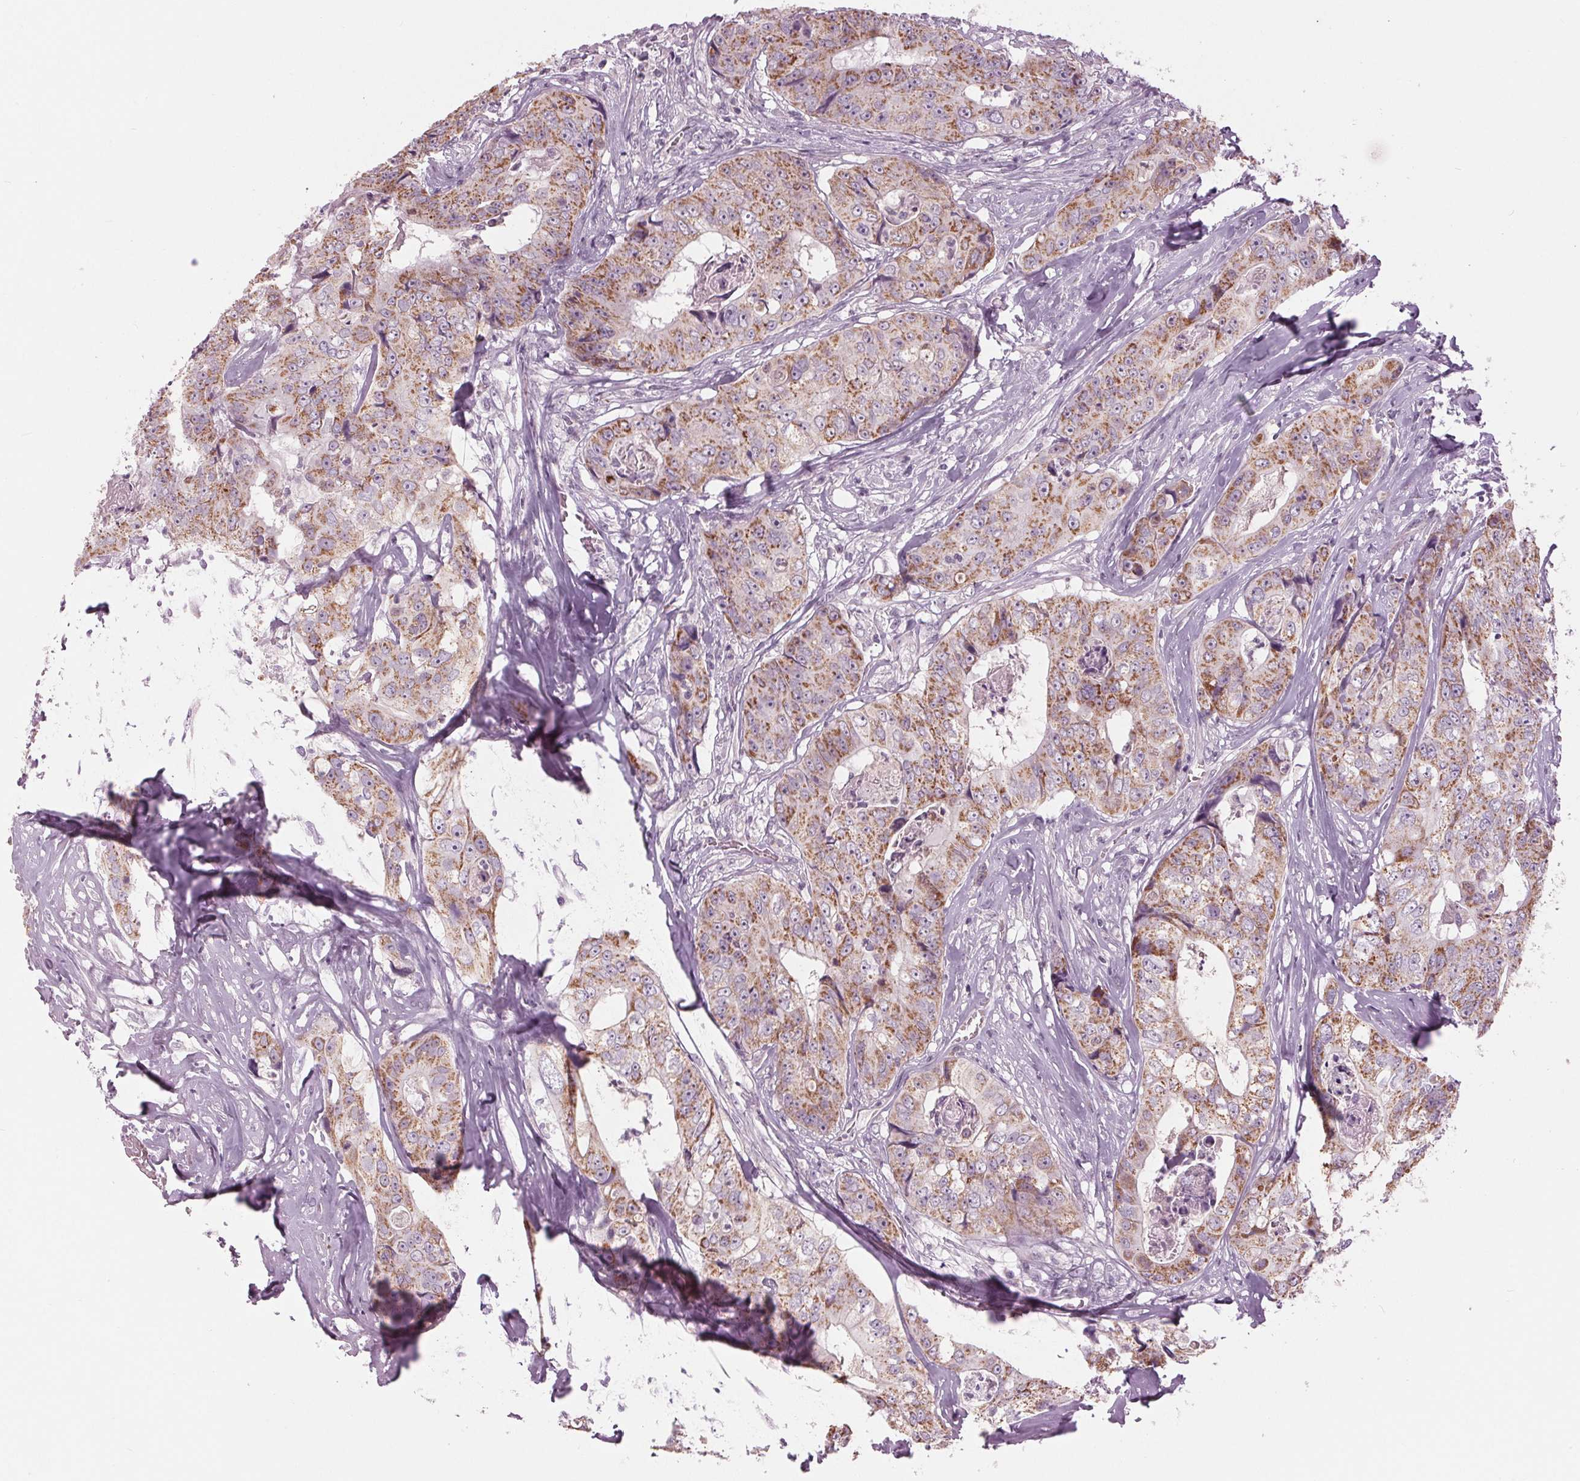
{"staining": {"intensity": "moderate", "quantity": ">75%", "location": "cytoplasmic/membranous"}, "tissue": "colorectal cancer", "cell_type": "Tumor cells", "image_type": "cancer", "snomed": [{"axis": "morphology", "description": "Adenocarcinoma, NOS"}, {"axis": "topography", "description": "Rectum"}], "caption": "Adenocarcinoma (colorectal) tissue reveals moderate cytoplasmic/membranous positivity in about >75% of tumor cells, visualized by immunohistochemistry. Immunohistochemistry stains the protein of interest in brown and the nuclei are stained blue.", "gene": "SAMD4A", "patient": {"sex": "female", "age": 62}}